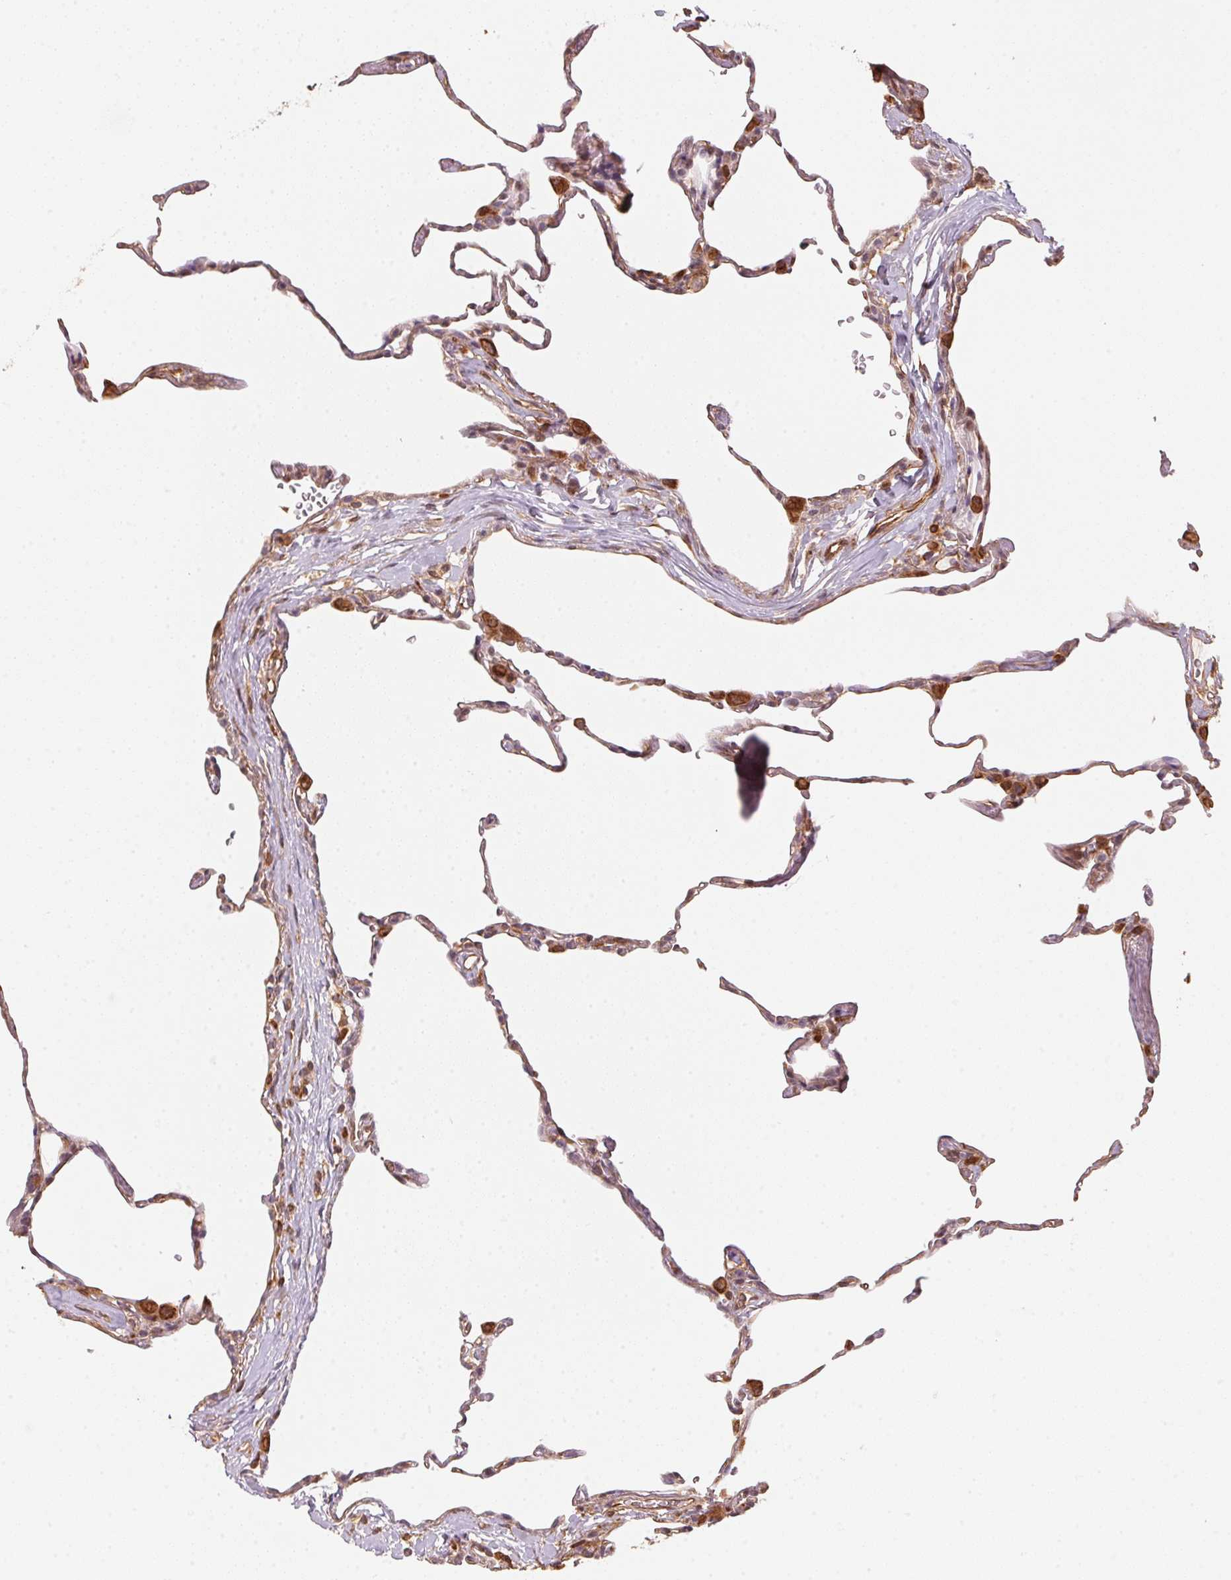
{"staining": {"intensity": "moderate", "quantity": "<25%", "location": "cytoplasmic/membranous"}, "tissue": "lung", "cell_type": "Alveolar cells", "image_type": "normal", "snomed": [{"axis": "morphology", "description": "Normal tissue, NOS"}, {"axis": "topography", "description": "Lung"}], "caption": "The histopathology image demonstrates staining of benign lung, revealing moderate cytoplasmic/membranous protein expression (brown color) within alveolar cells.", "gene": "FOXR2", "patient": {"sex": "female", "age": 57}}